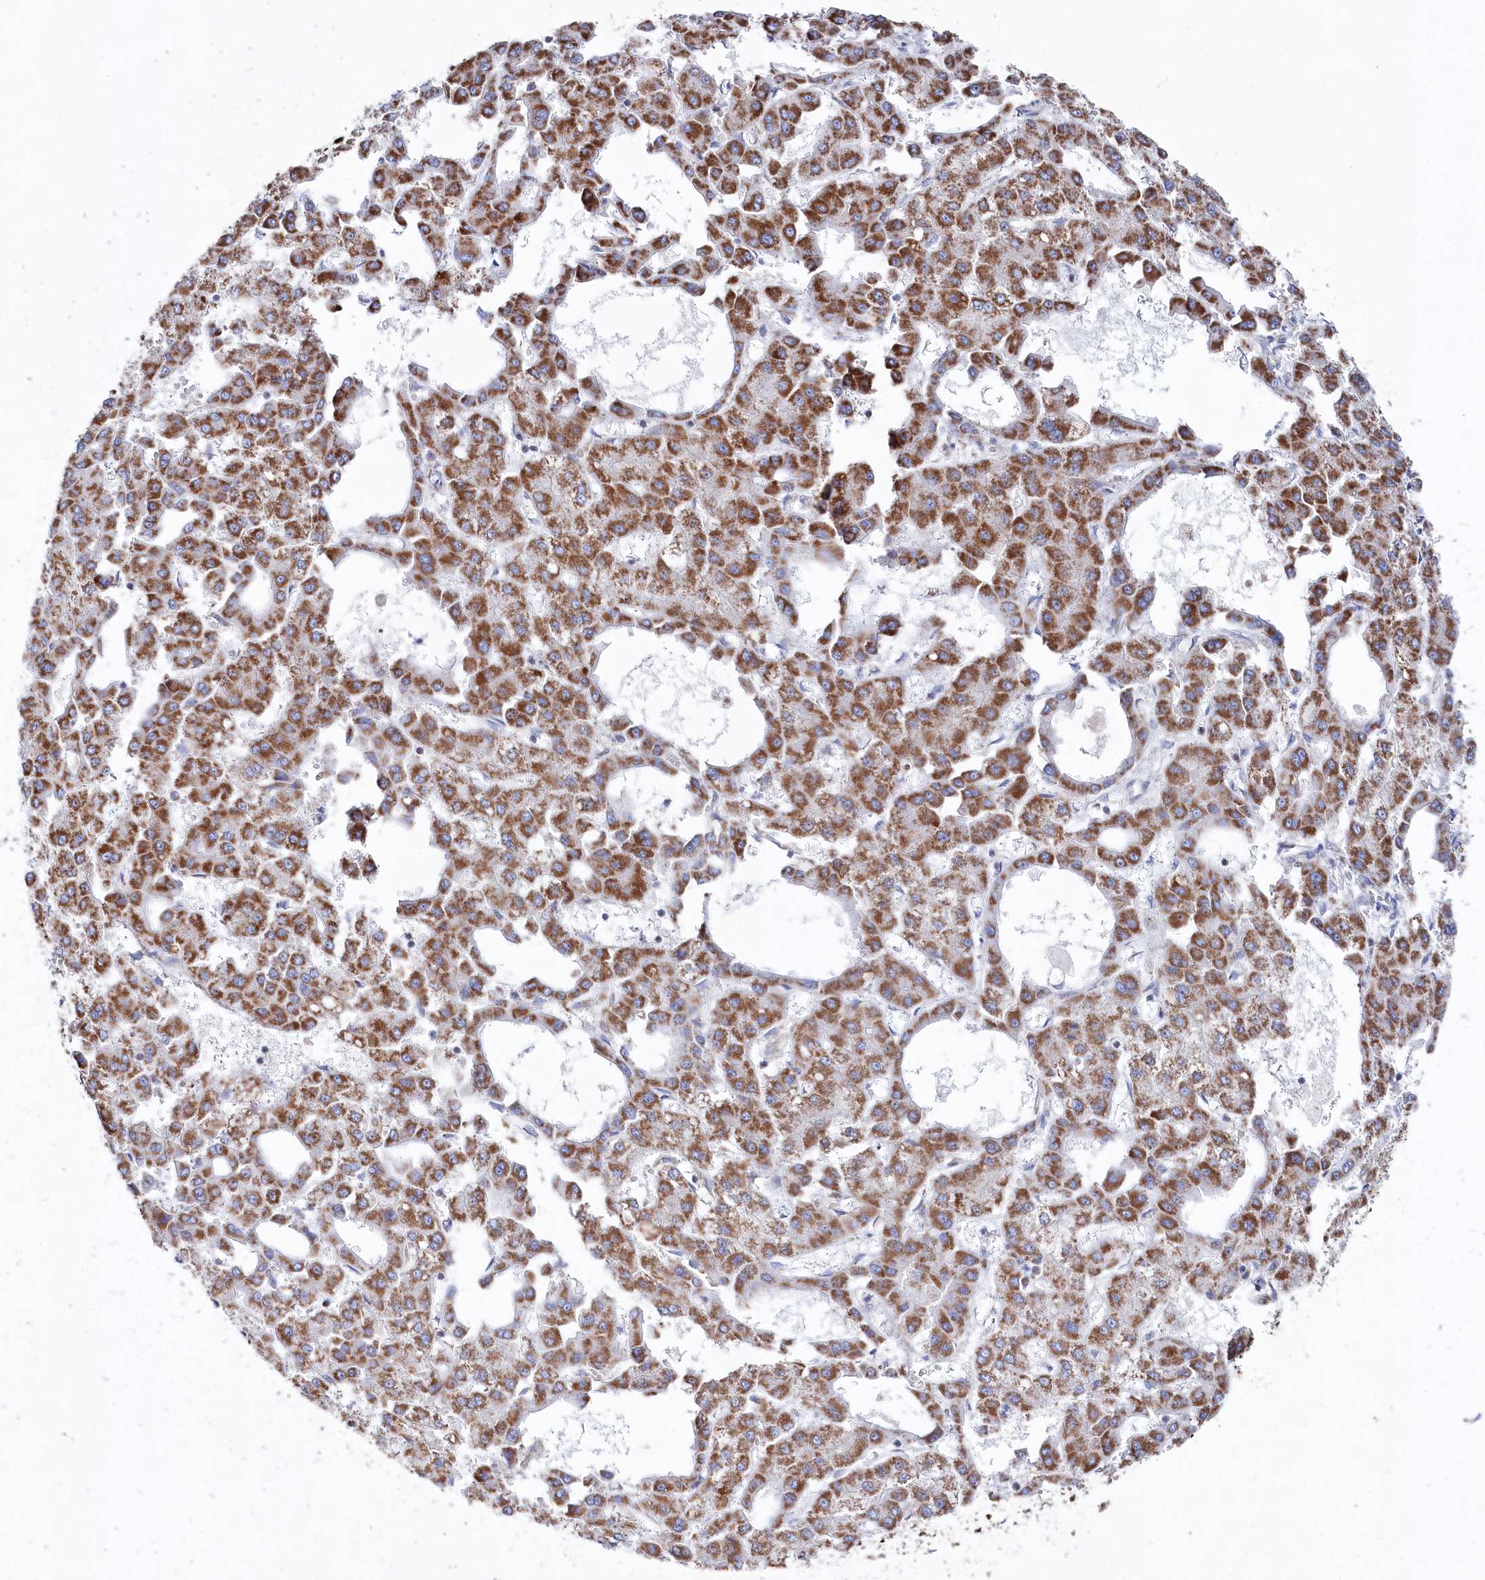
{"staining": {"intensity": "moderate", "quantity": ">75%", "location": "cytoplasmic/membranous"}, "tissue": "liver cancer", "cell_type": "Tumor cells", "image_type": "cancer", "snomed": [{"axis": "morphology", "description": "Carcinoma, Hepatocellular, NOS"}, {"axis": "topography", "description": "Liver"}], "caption": "Human liver hepatocellular carcinoma stained with a protein marker exhibits moderate staining in tumor cells.", "gene": "GLS2", "patient": {"sex": "male", "age": 47}}